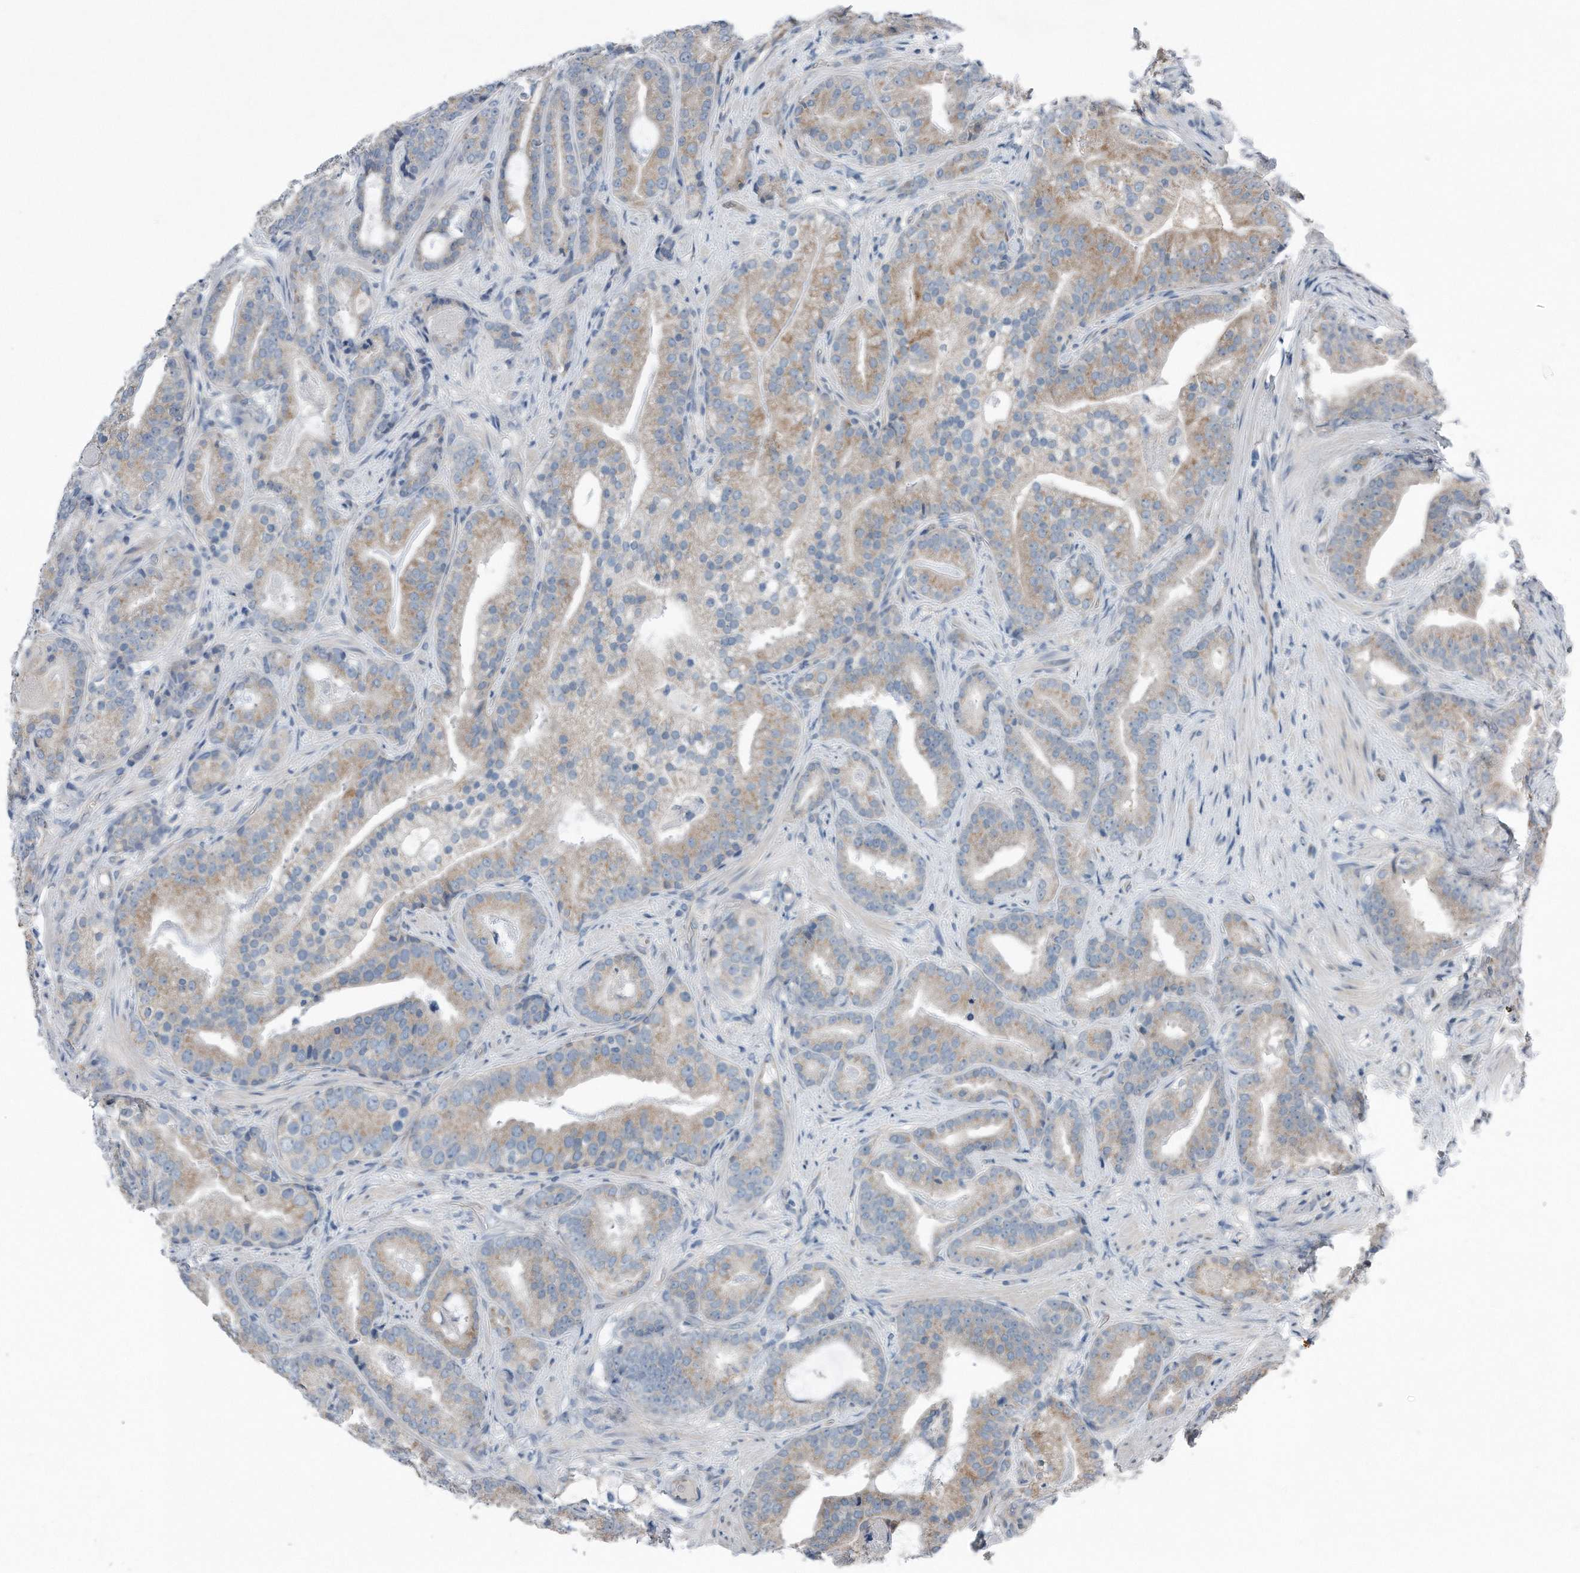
{"staining": {"intensity": "weak", "quantity": "25%-75%", "location": "cytoplasmic/membranous"}, "tissue": "prostate cancer", "cell_type": "Tumor cells", "image_type": "cancer", "snomed": [{"axis": "morphology", "description": "Adenocarcinoma, Low grade"}, {"axis": "topography", "description": "Prostate"}], "caption": "IHC (DAB (3,3'-diaminobenzidine)) staining of prostate cancer (low-grade adenocarcinoma) exhibits weak cytoplasmic/membranous protein staining in about 25%-75% of tumor cells. The staining was performed using DAB to visualize the protein expression in brown, while the nuclei were stained in blue with hematoxylin (Magnification: 20x).", "gene": "YRDC", "patient": {"sex": "male", "age": 67}}